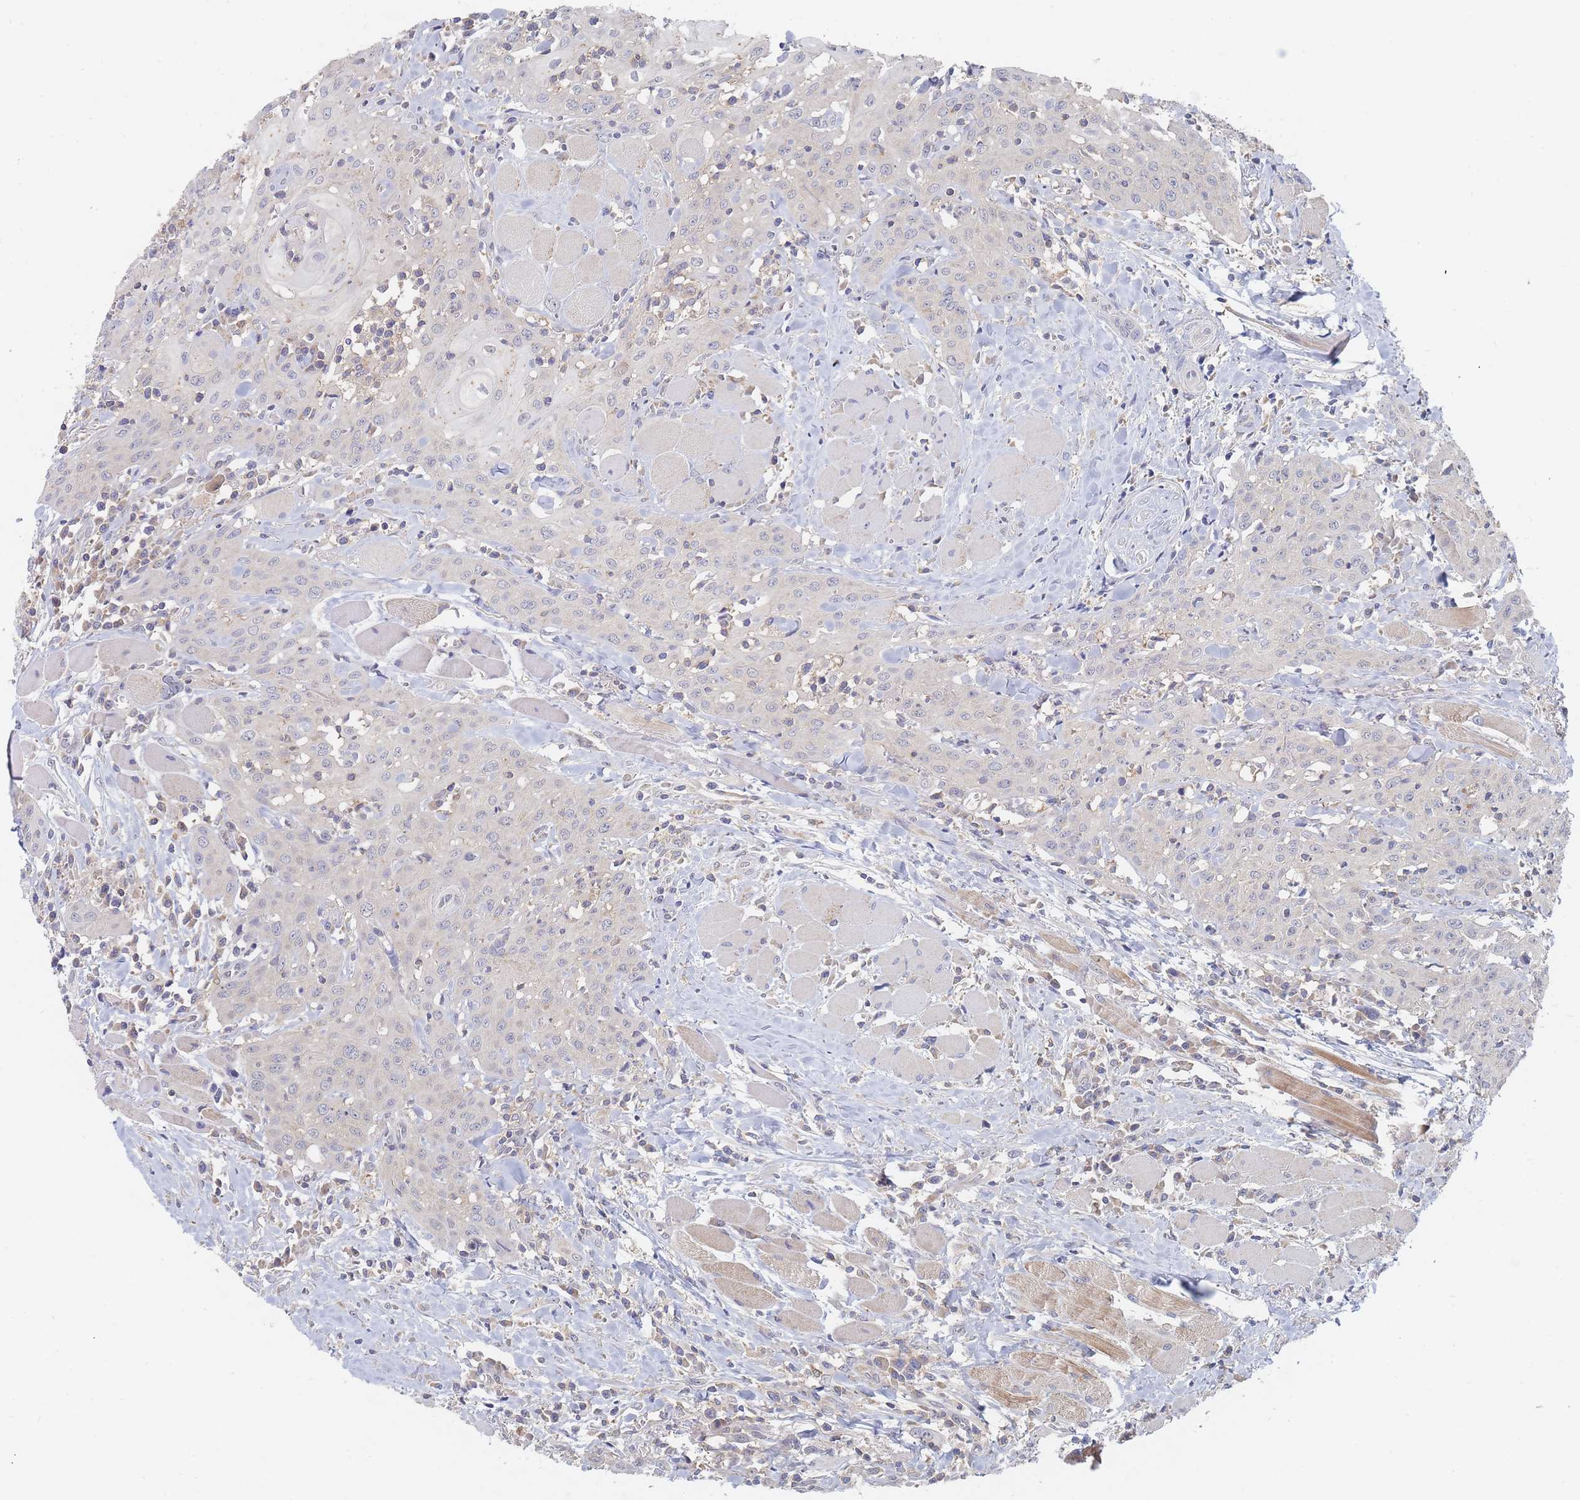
{"staining": {"intensity": "negative", "quantity": "none", "location": "none"}, "tissue": "head and neck cancer", "cell_type": "Tumor cells", "image_type": "cancer", "snomed": [{"axis": "morphology", "description": "Squamous cell carcinoma, NOS"}, {"axis": "topography", "description": "Oral tissue"}, {"axis": "topography", "description": "Head-Neck"}], "caption": "This is an immunohistochemistry (IHC) histopathology image of head and neck cancer (squamous cell carcinoma). There is no staining in tumor cells.", "gene": "PPP6C", "patient": {"sex": "female", "age": 70}}